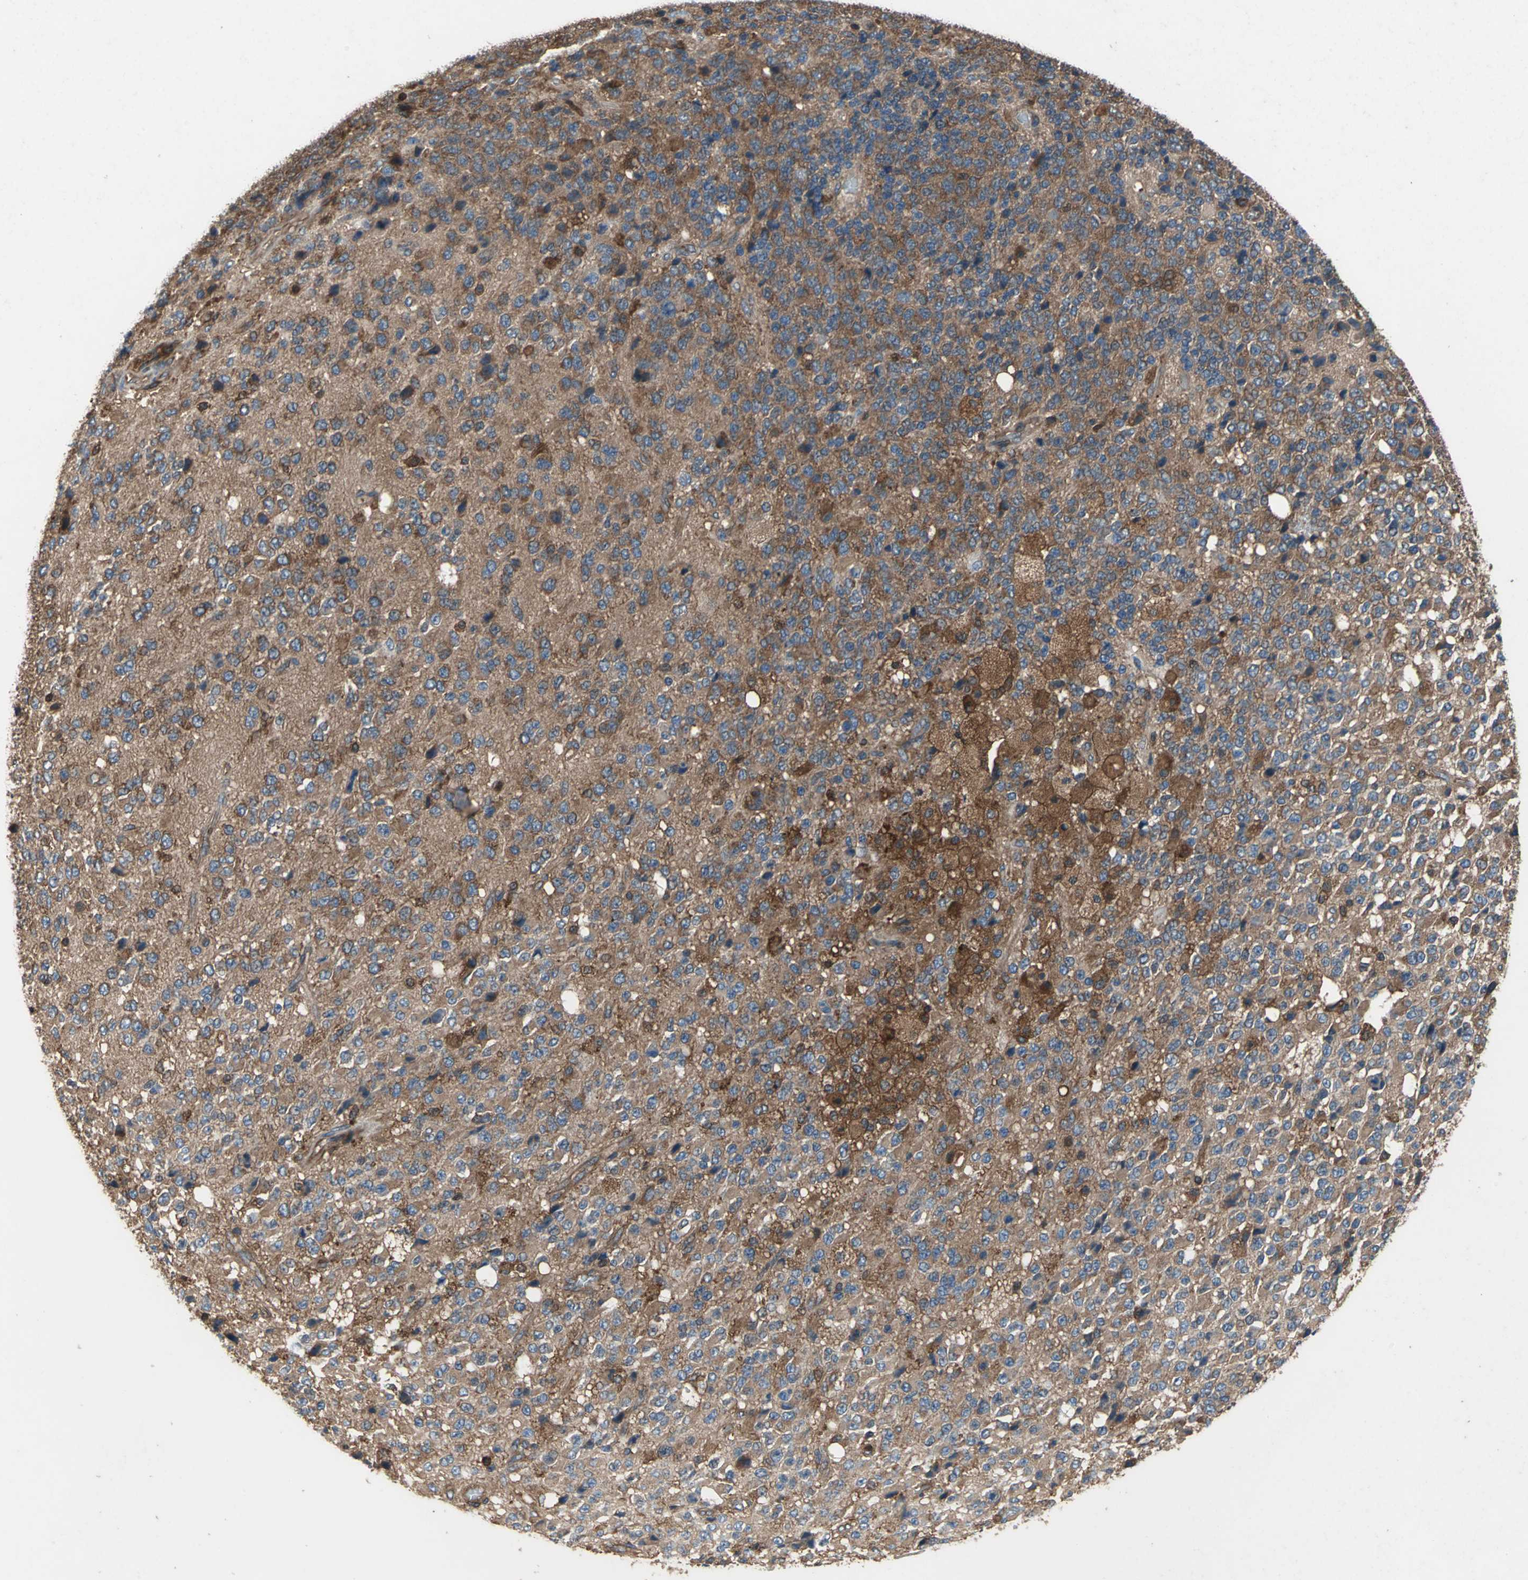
{"staining": {"intensity": "strong", "quantity": ">75%", "location": "cytoplasmic/membranous"}, "tissue": "glioma", "cell_type": "Tumor cells", "image_type": "cancer", "snomed": [{"axis": "morphology", "description": "Glioma, malignant, High grade"}, {"axis": "topography", "description": "pancreas cauda"}], "caption": "Immunohistochemical staining of human malignant high-grade glioma reveals strong cytoplasmic/membranous protein expression in approximately >75% of tumor cells.", "gene": "CAPN1", "patient": {"sex": "male", "age": 60}}